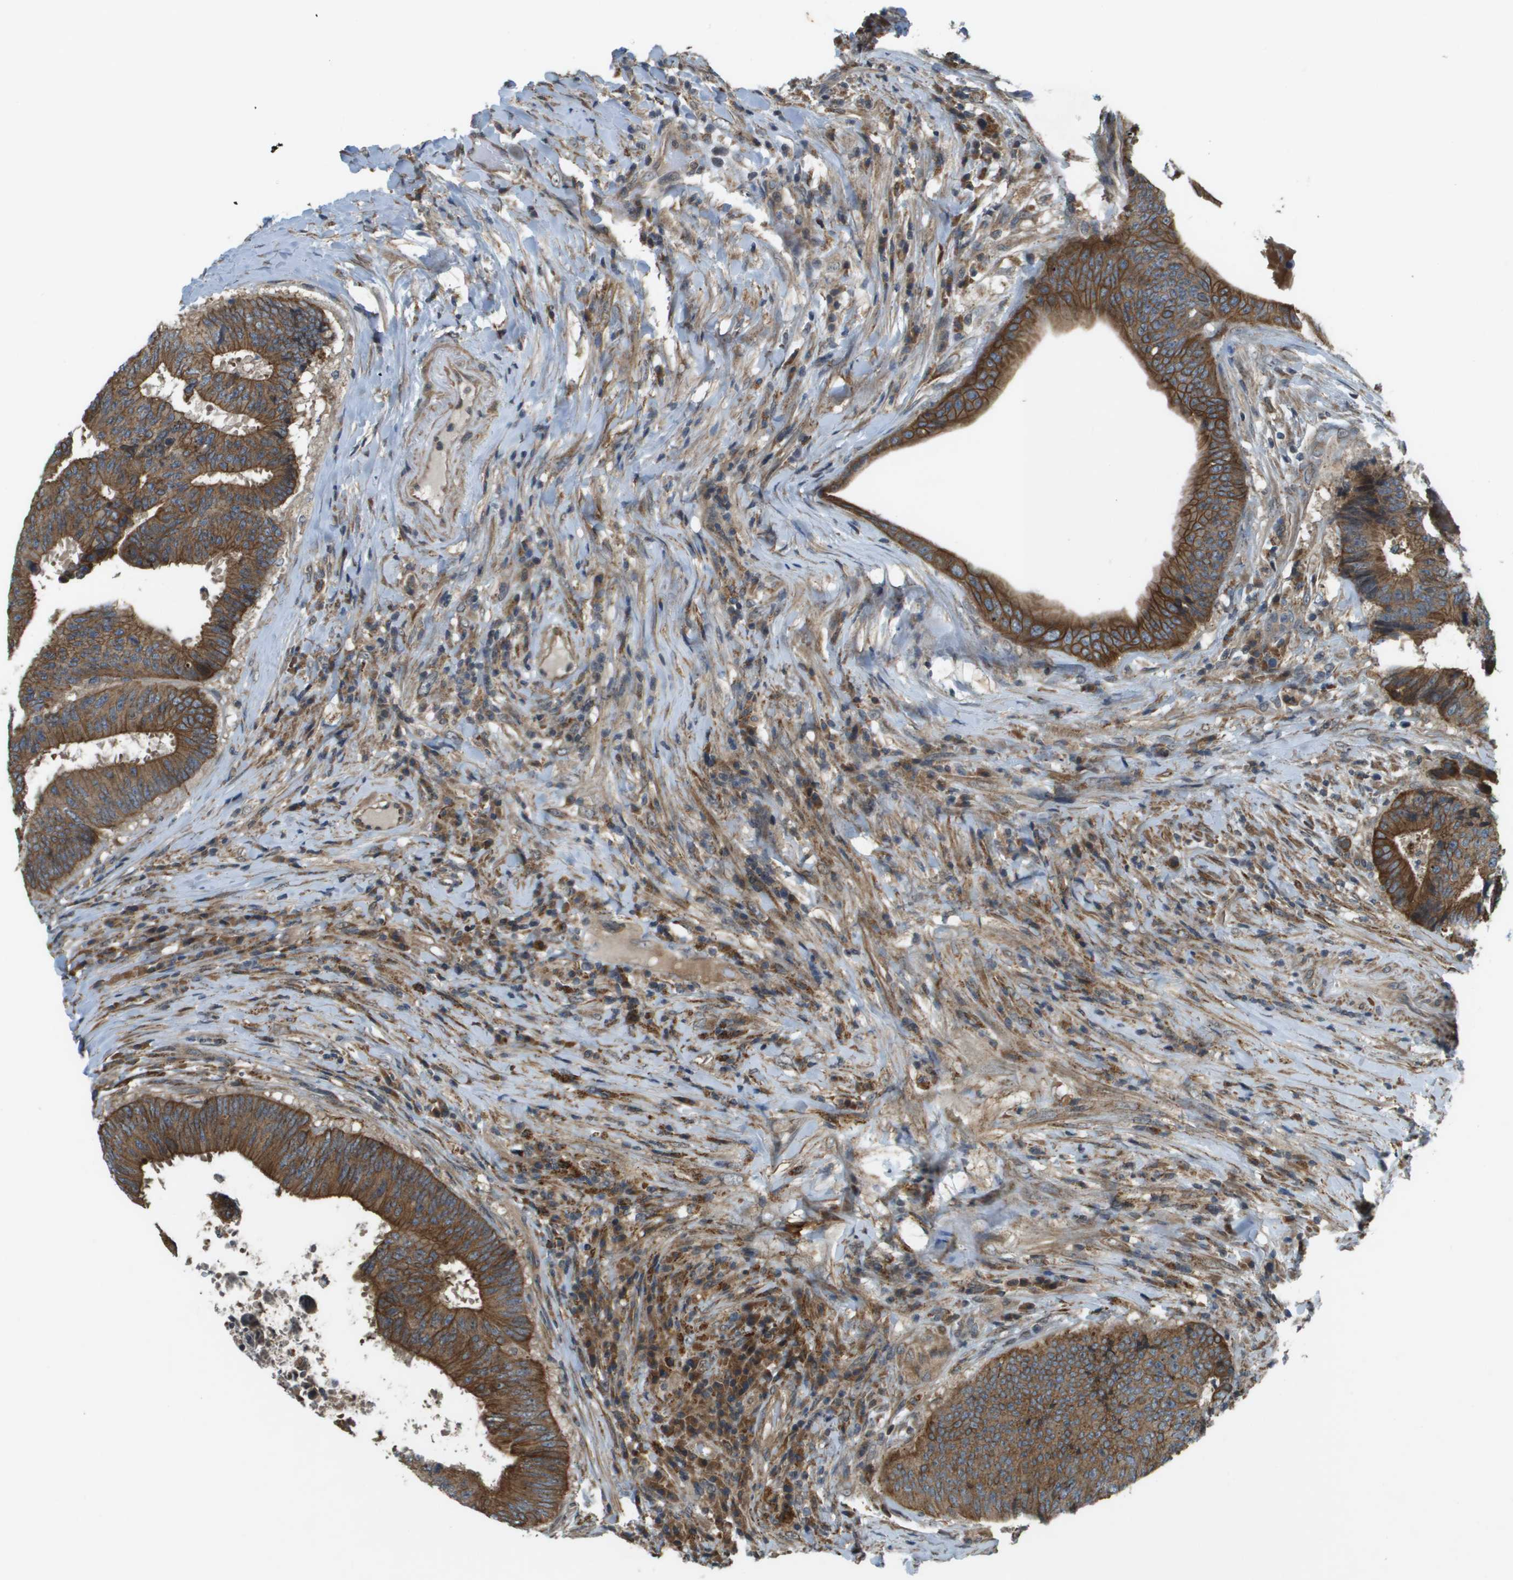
{"staining": {"intensity": "strong", "quantity": ">75%", "location": "cytoplasmic/membranous"}, "tissue": "colorectal cancer", "cell_type": "Tumor cells", "image_type": "cancer", "snomed": [{"axis": "morphology", "description": "Adenocarcinoma, NOS"}, {"axis": "topography", "description": "Rectum"}], "caption": "Immunohistochemical staining of human colorectal adenocarcinoma exhibits high levels of strong cytoplasmic/membranous protein expression in about >75% of tumor cells.", "gene": "CDKN2C", "patient": {"sex": "male", "age": 72}}